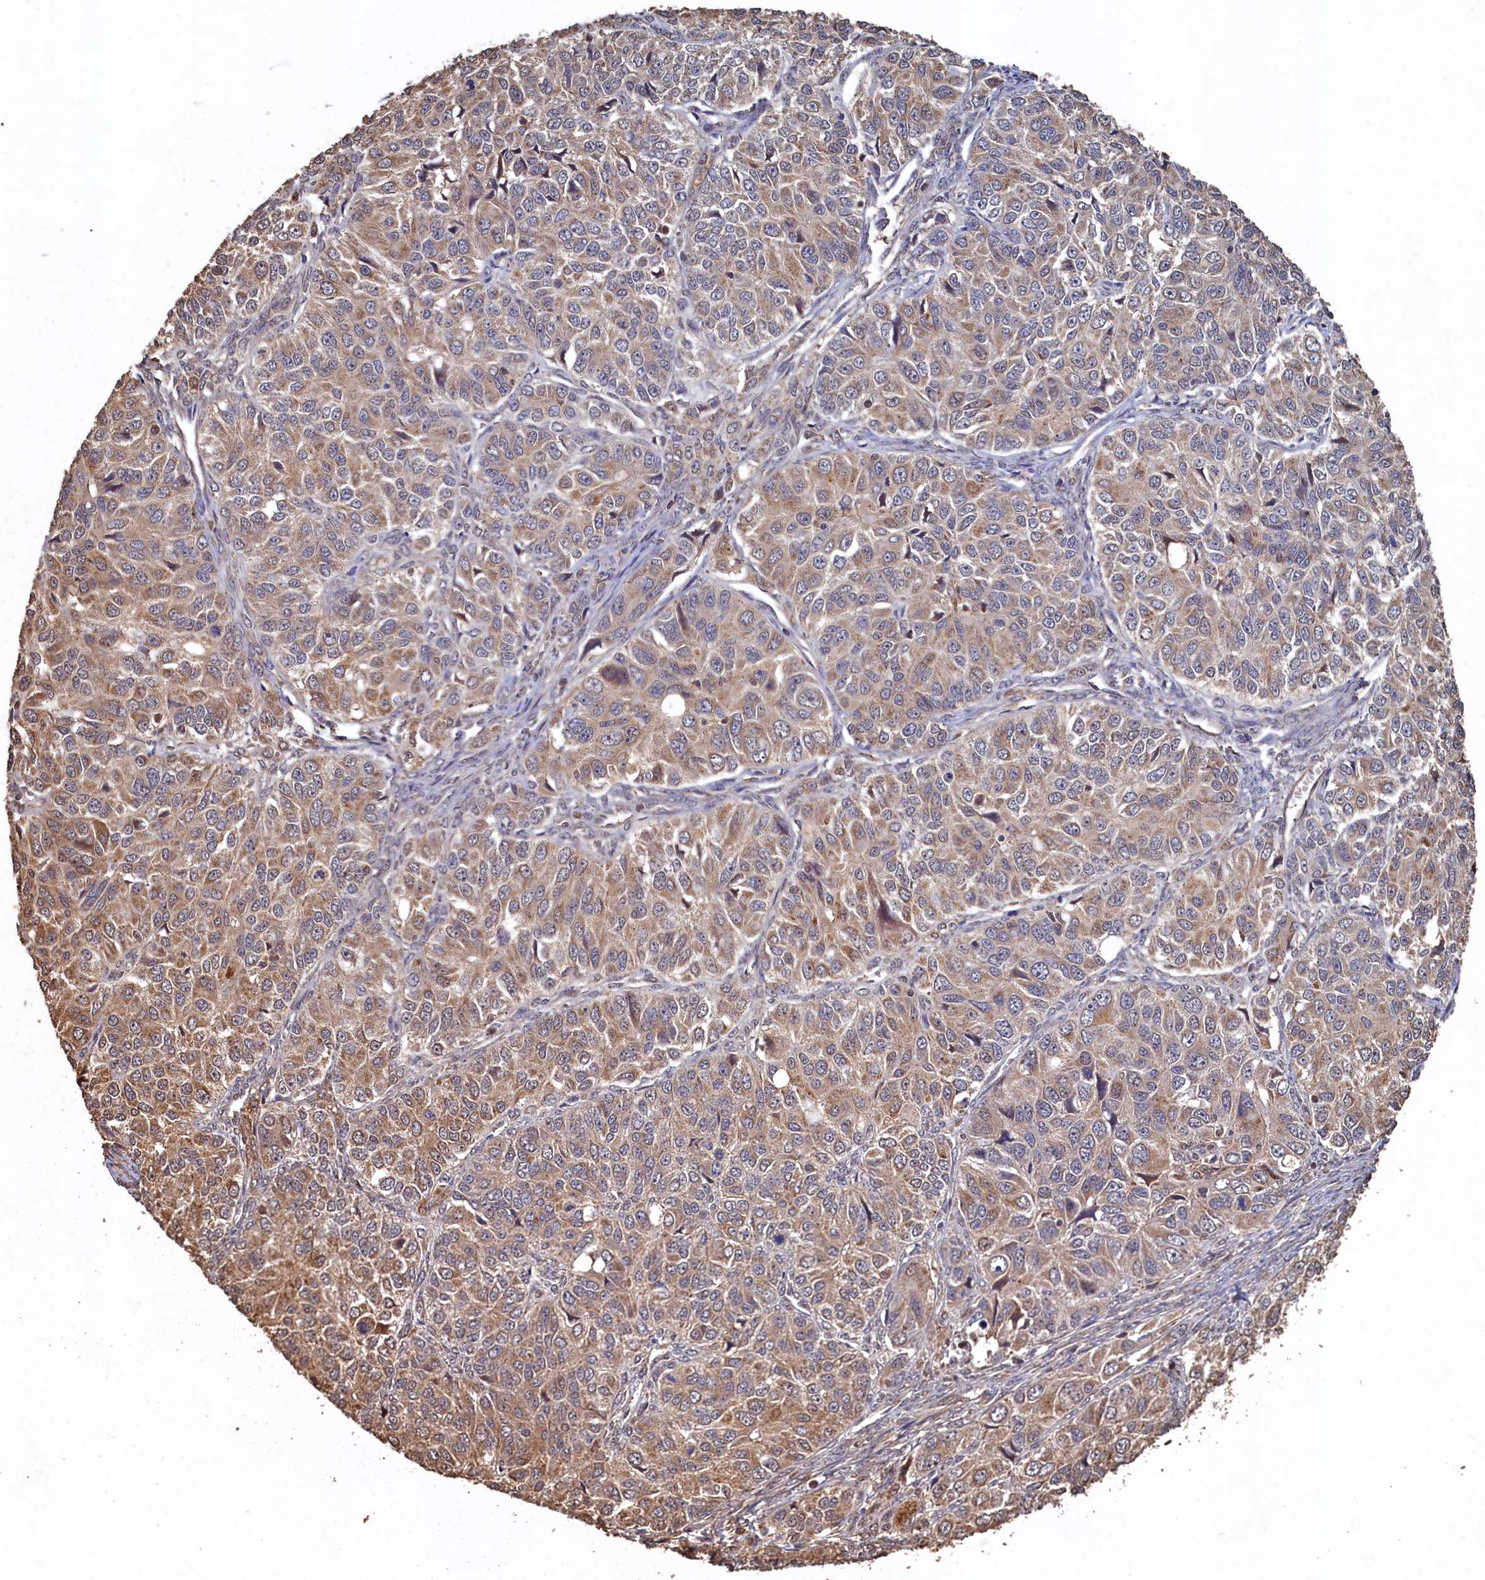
{"staining": {"intensity": "weak", "quantity": ">75%", "location": "cytoplasmic/membranous"}, "tissue": "ovarian cancer", "cell_type": "Tumor cells", "image_type": "cancer", "snomed": [{"axis": "morphology", "description": "Carcinoma, endometroid"}, {"axis": "topography", "description": "Ovary"}], "caption": "DAB (3,3'-diaminobenzidine) immunohistochemical staining of ovarian cancer shows weak cytoplasmic/membranous protein positivity in approximately >75% of tumor cells.", "gene": "PIGN", "patient": {"sex": "female", "age": 51}}